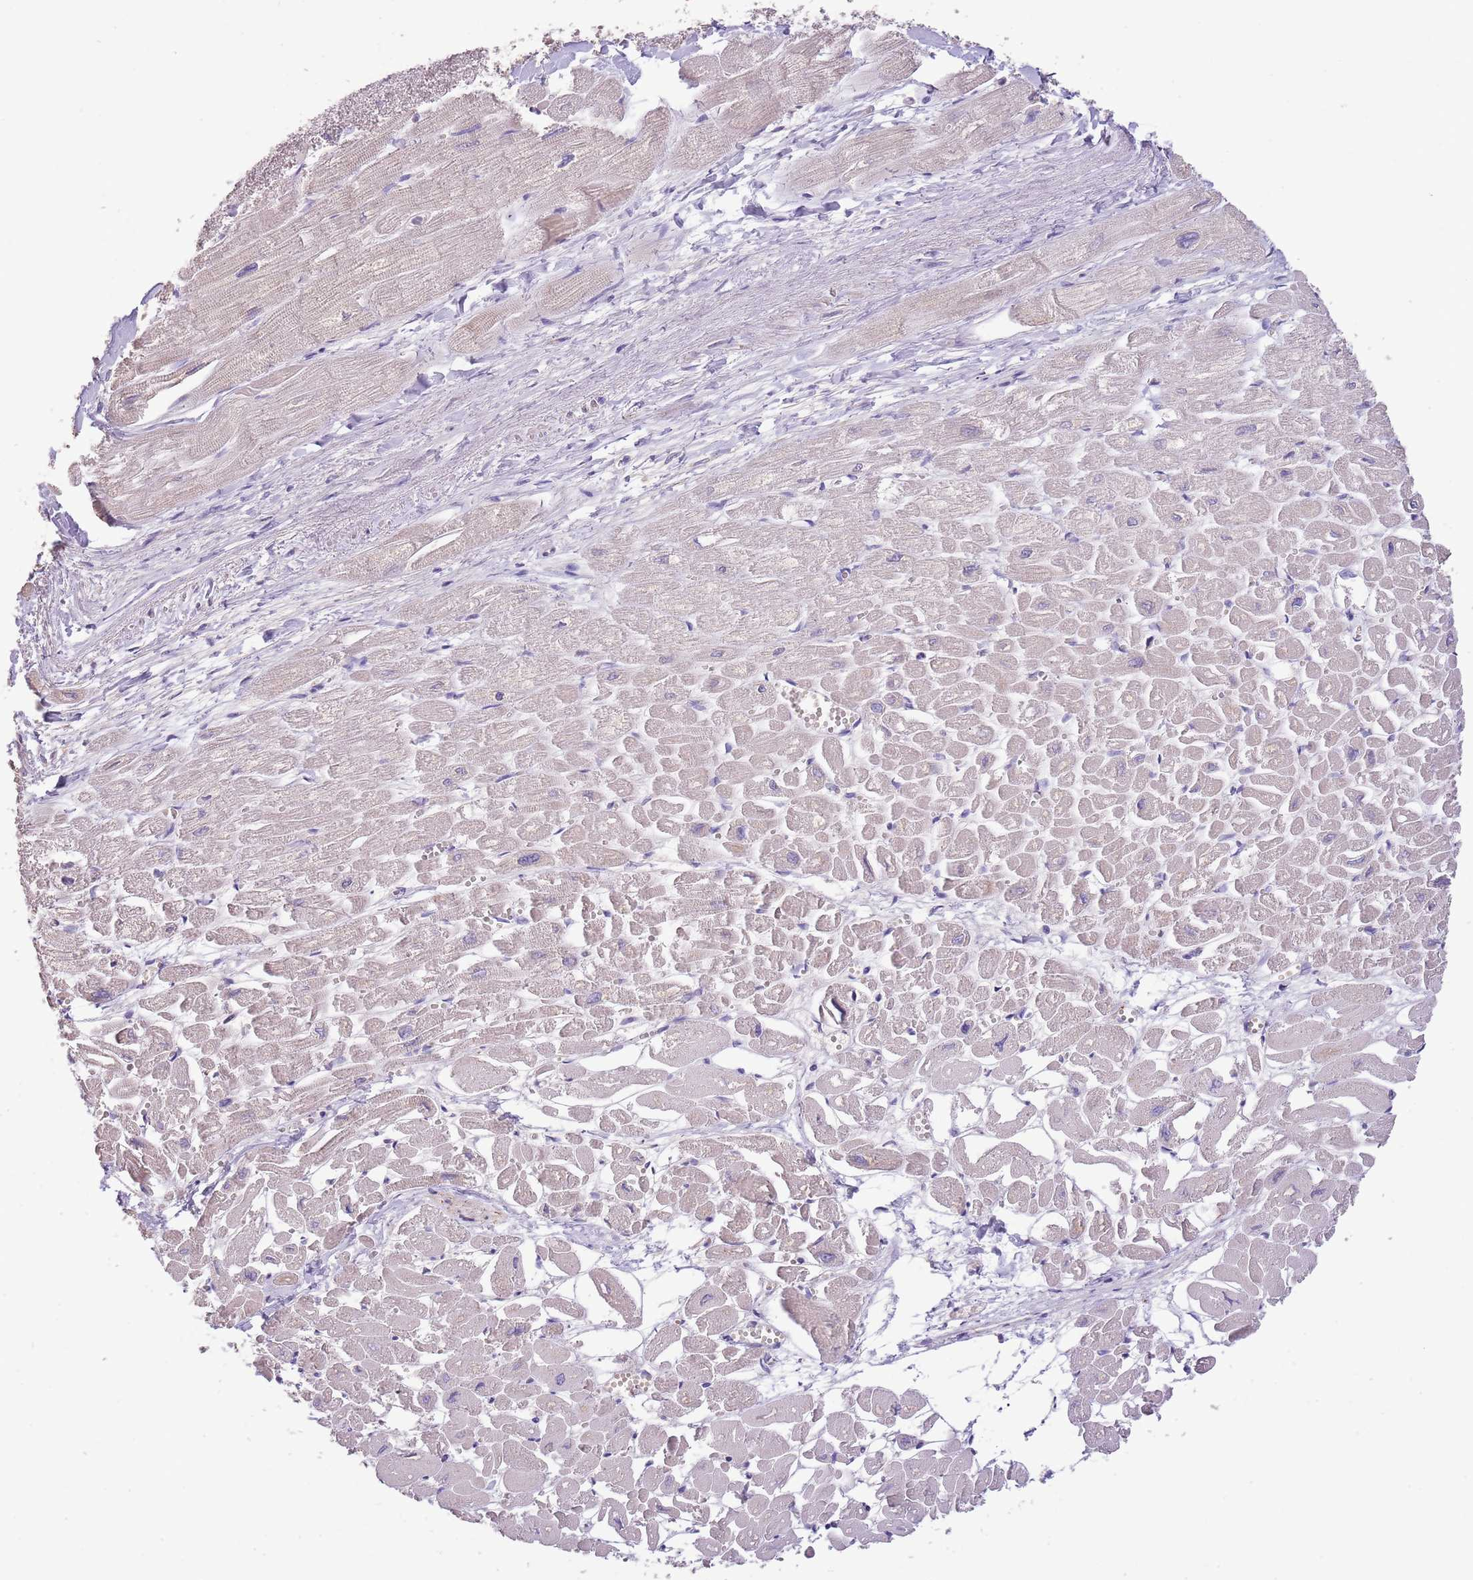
{"staining": {"intensity": "weak", "quantity": "25%-75%", "location": "cytoplasmic/membranous"}, "tissue": "heart muscle", "cell_type": "Cardiomyocytes", "image_type": "normal", "snomed": [{"axis": "morphology", "description": "Normal tissue, NOS"}, {"axis": "topography", "description": "Heart"}], "caption": "Protein expression analysis of normal heart muscle displays weak cytoplasmic/membranous expression in approximately 25%-75% of cardiomyocytes. (DAB IHC, brown staining for protein, blue staining for nuclei).", "gene": "ZNF658", "patient": {"sex": "male", "age": 54}}